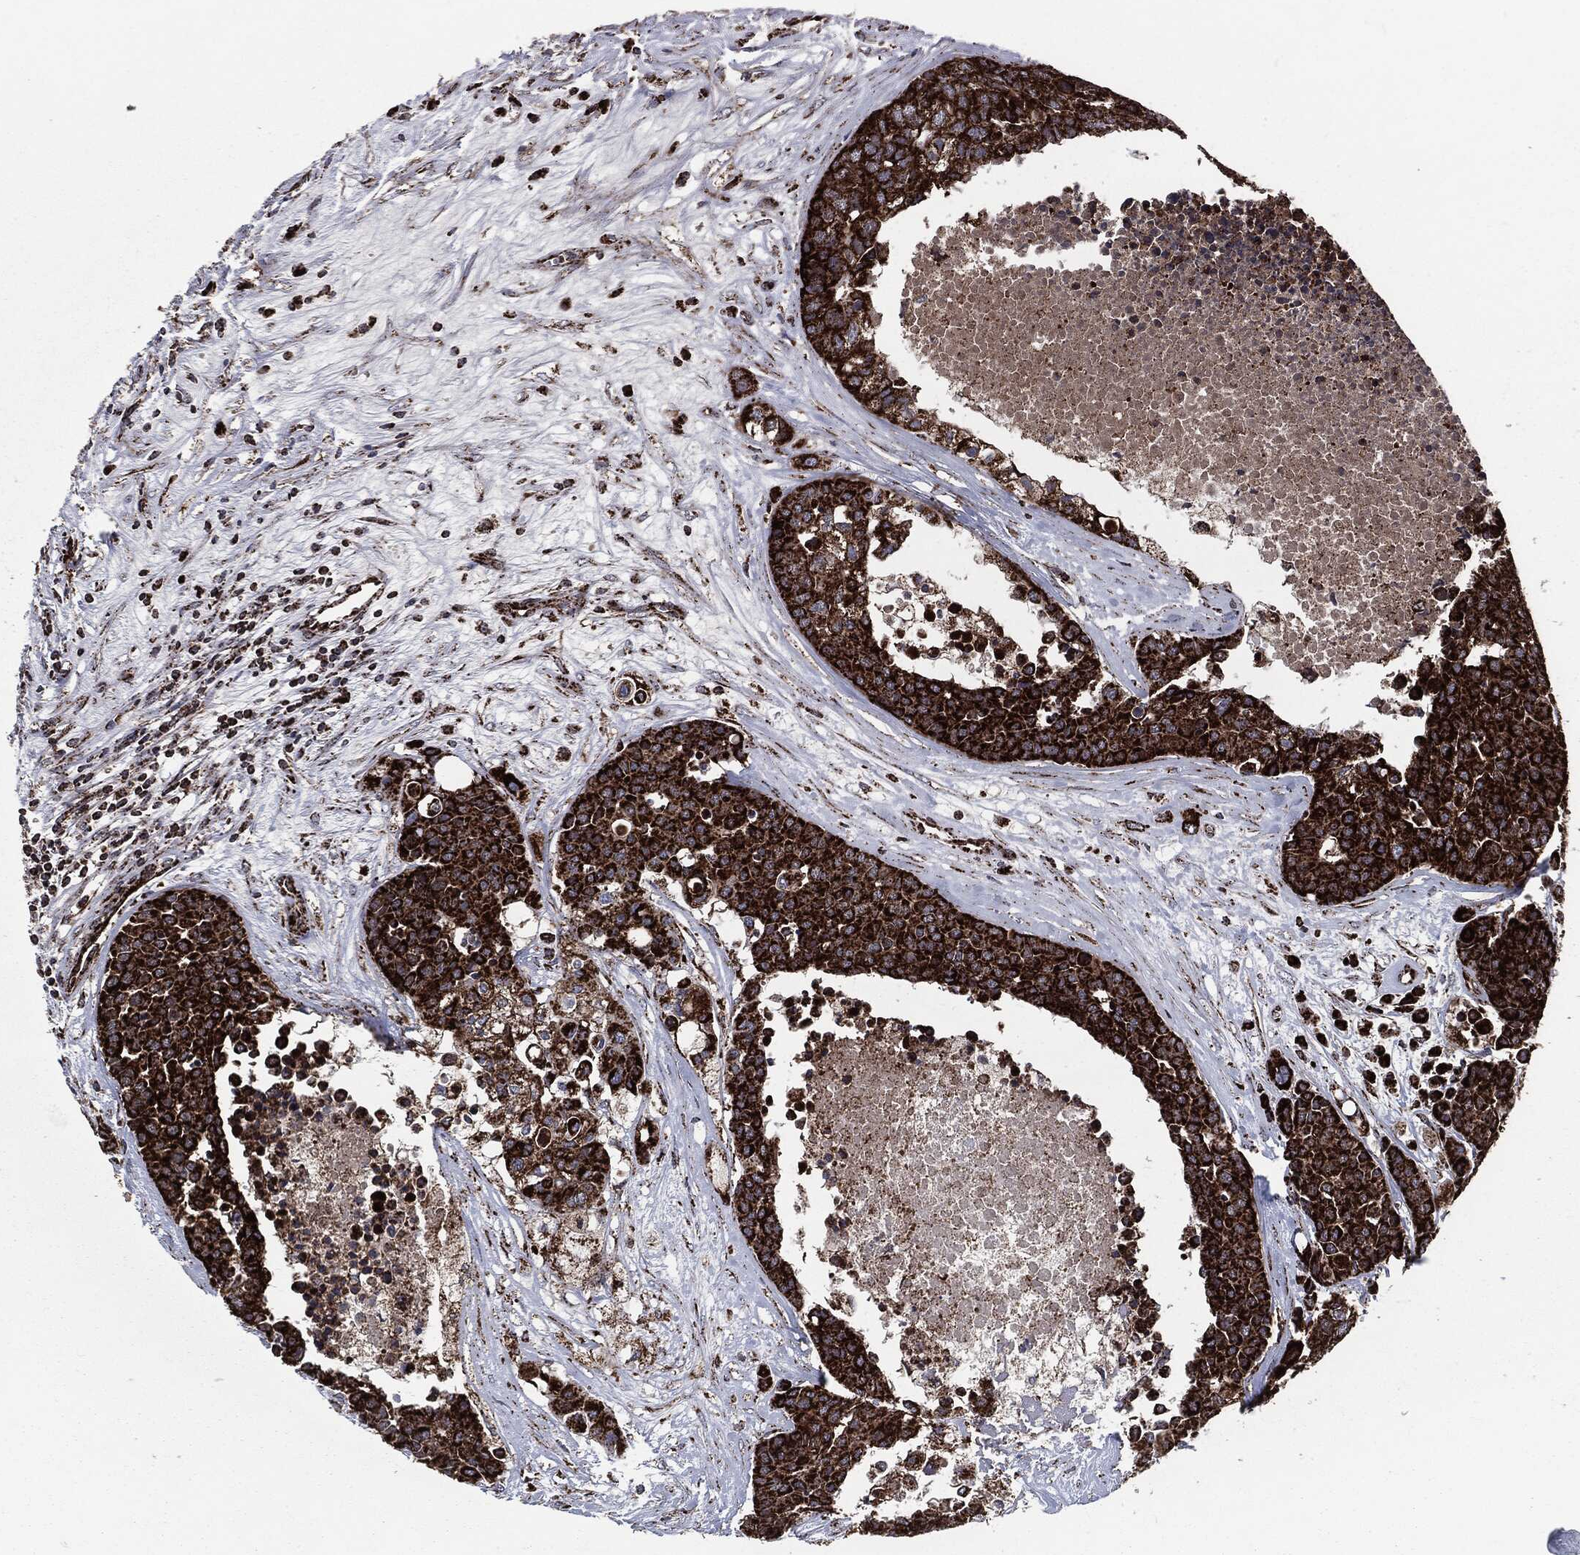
{"staining": {"intensity": "strong", "quantity": ">75%", "location": "cytoplasmic/membranous"}, "tissue": "carcinoid", "cell_type": "Tumor cells", "image_type": "cancer", "snomed": [{"axis": "morphology", "description": "Carcinoid, malignant, NOS"}, {"axis": "topography", "description": "Colon"}], "caption": "Malignant carcinoid tissue exhibits strong cytoplasmic/membranous staining in approximately >75% of tumor cells, visualized by immunohistochemistry.", "gene": "FH", "patient": {"sex": "male", "age": 81}}